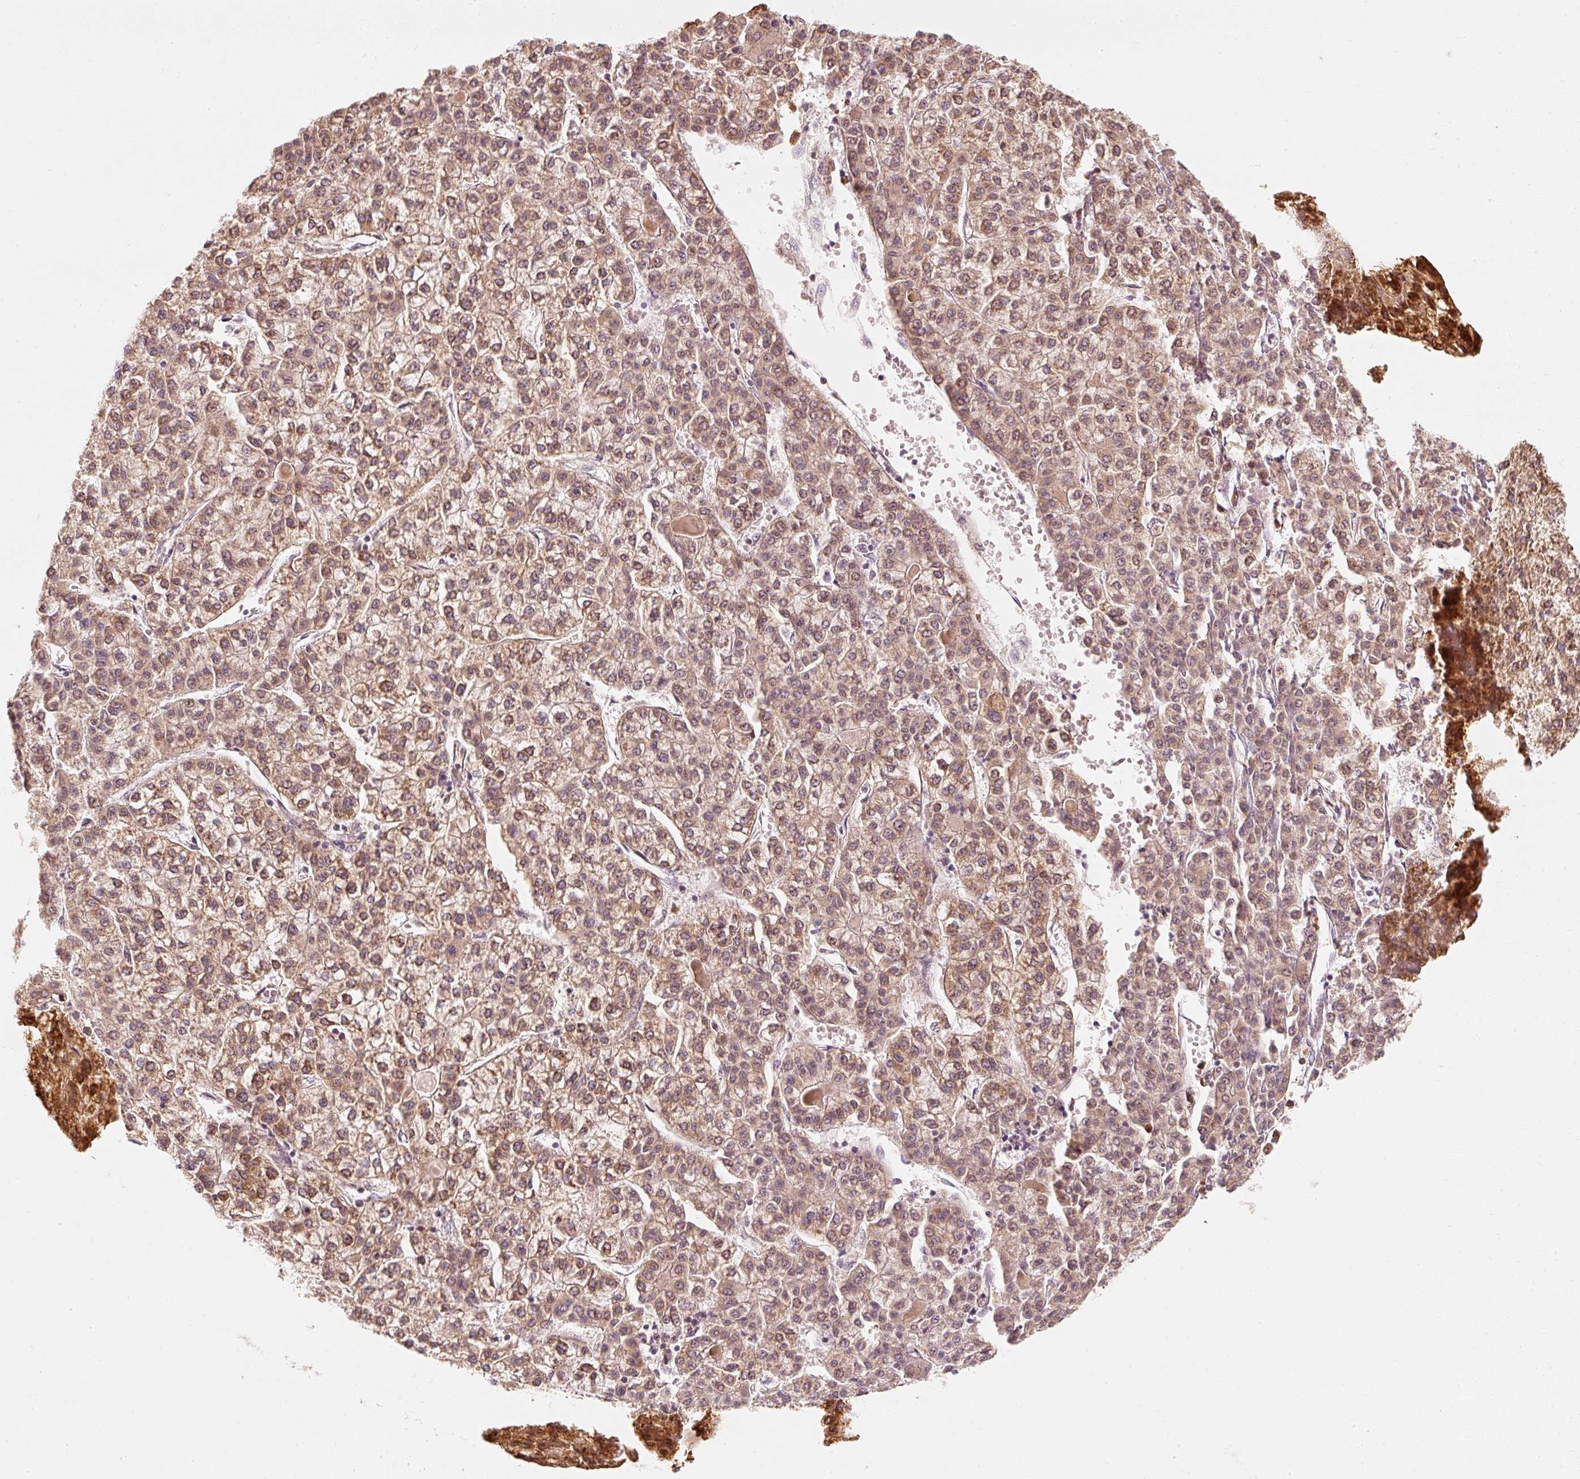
{"staining": {"intensity": "moderate", "quantity": ">75%", "location": "cytoplasmic/membranous"}, "tissue": "liver cancer", "cell_type": "Tumor cells", "image_type": "cancer", "snomed": [{"axis": "morphology", "description": "Carcinoma, Hepatocellular, NOS"}, {"axis": "topography", "description": "Liver"}], "caption": "A brown stain shows moderate cytoplasmic/membranous staining of a protein in human hepatocellular carcinoma (liver) tumor cells. Nuclei are stained in blue.", "gene": "EEF1A2", "patient": {"sex": "female", "age": 43}}